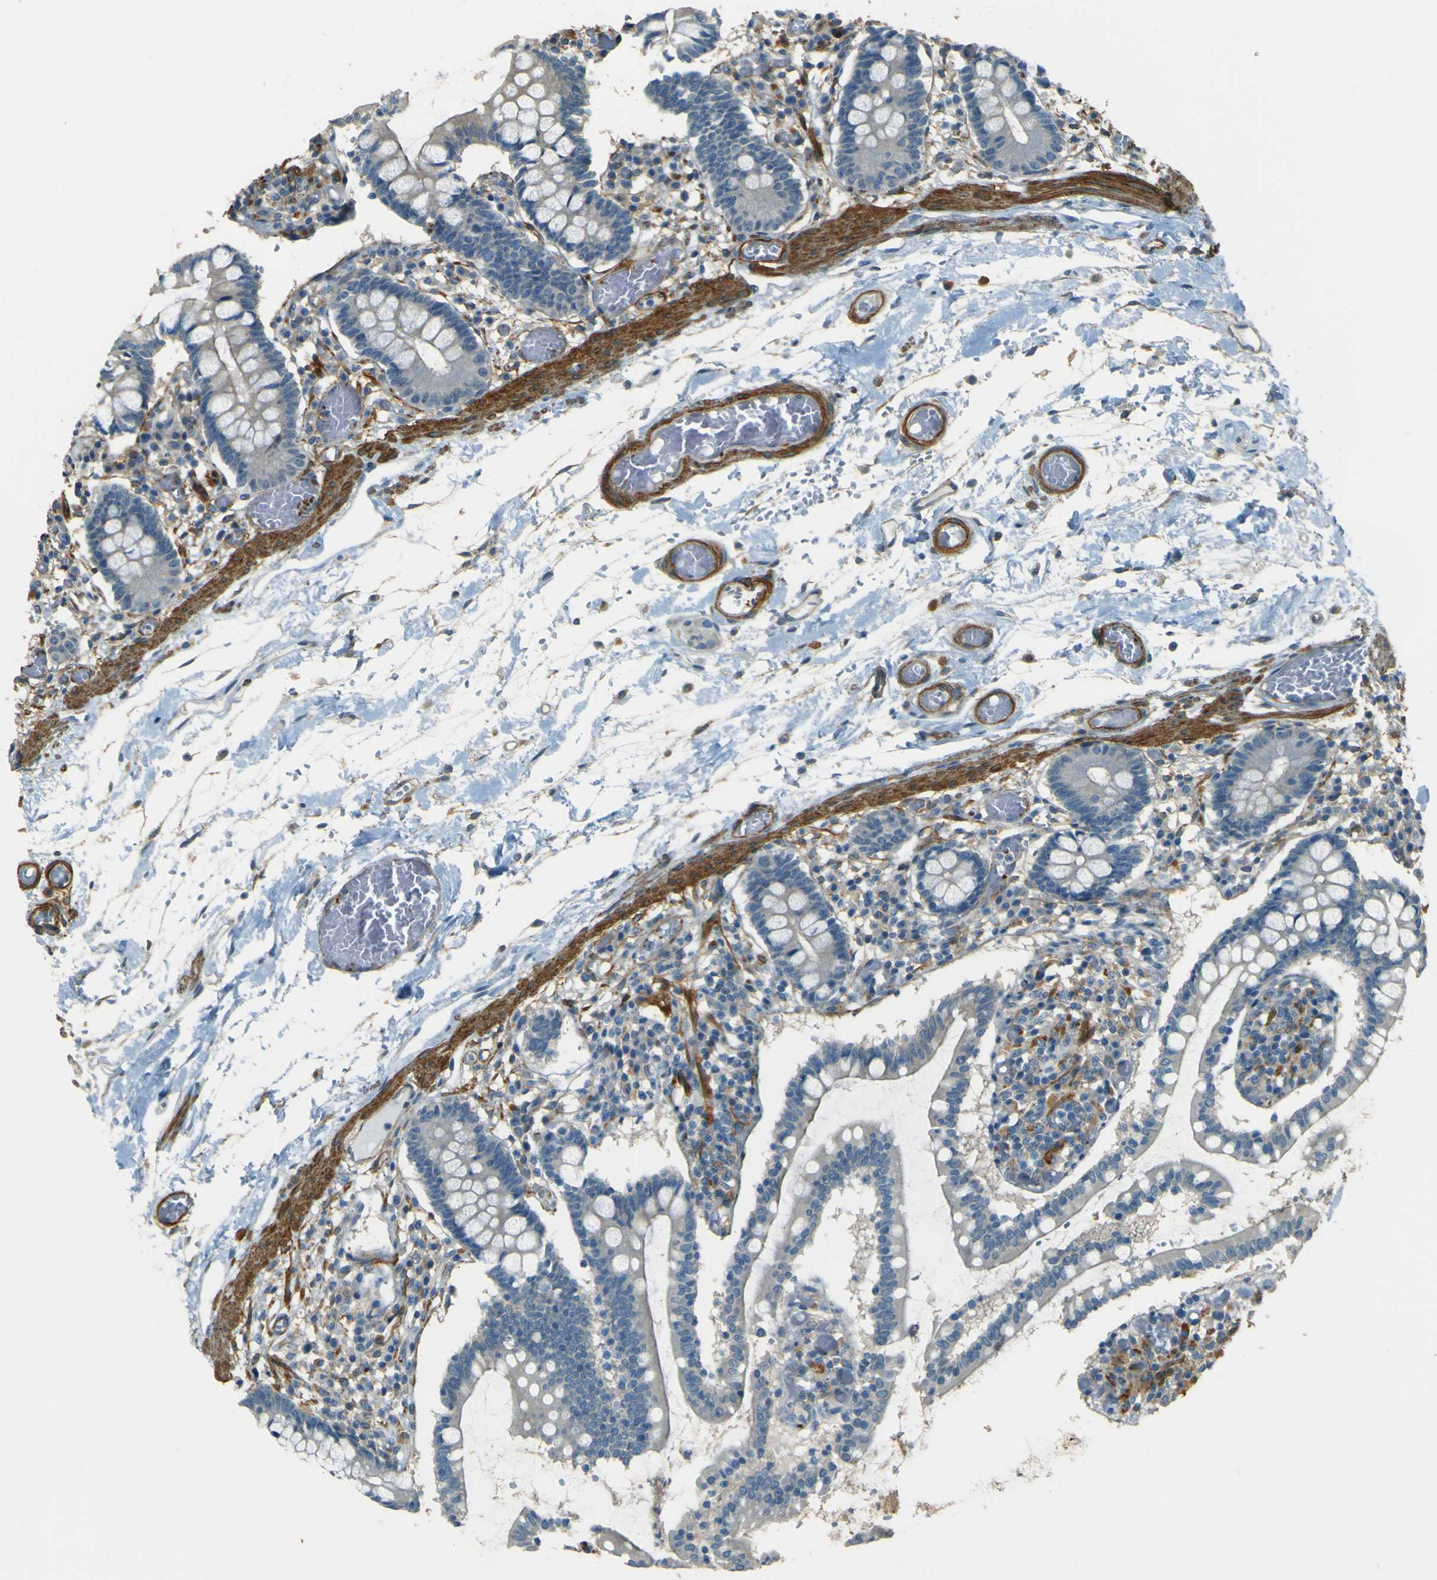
{"staining": {"intensity": "weak", "quantity": "25%-75%", "location": "cytoplasmic/membranous"}, "tissue": "small intestine", "cell_type": "Glandular cells", "image_type": "normal", "snomed": [{"axis": "morphology", "description": "Normal tissue, NOS"}, {"axis": "topography", "description": "Small intestine"}], "caption": "Glandular cells show low levels of weak cytoplasmic/membranous staining in about 25%-75% of cells in normal small intestine. (DAB = brown stain, brightfield microscopy at high magnification).", "gene": "NEXN", "patient": {"sex": "female", "age": 61}}